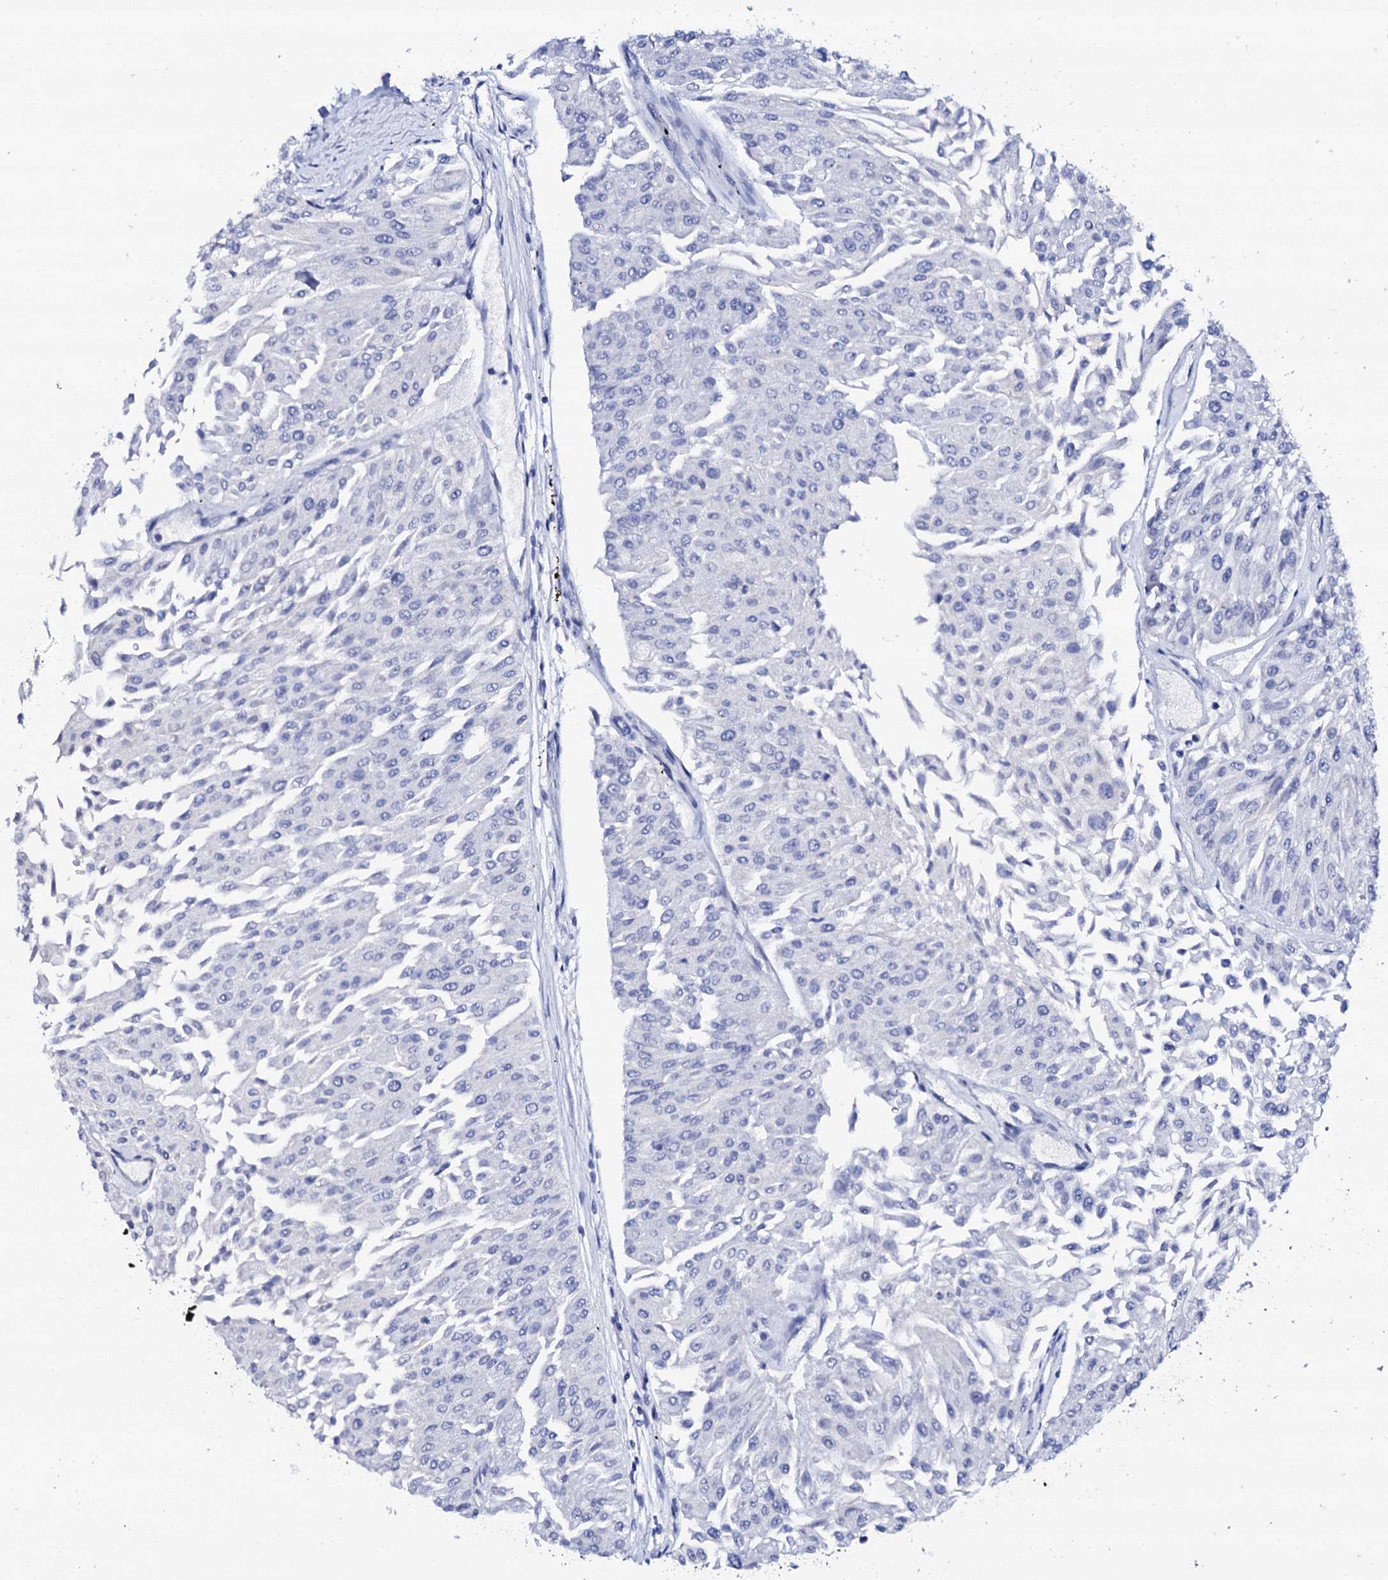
{"staining": {"intensity": "negative", "quantity": "none", "location": "none"}, "tissue": "urothelial cancer", "cell_type": "Tumor cells", "image_type": "cancer", "snomed": [{"axis": "morphology", "description": "Urothelial carcinoma, Low grade"}, {"axis": "topography", "description": "Urinary bladder"}], "caption": "This photomicrograph is of urothelial carcinoma (low-grade) stained with IHC to label a protein in brown with the nuclei are counter-stained blue. There is no positivity in tumor cells.", "gene": "FBXL16", "patient": {"sex": "male", "age": 67}}